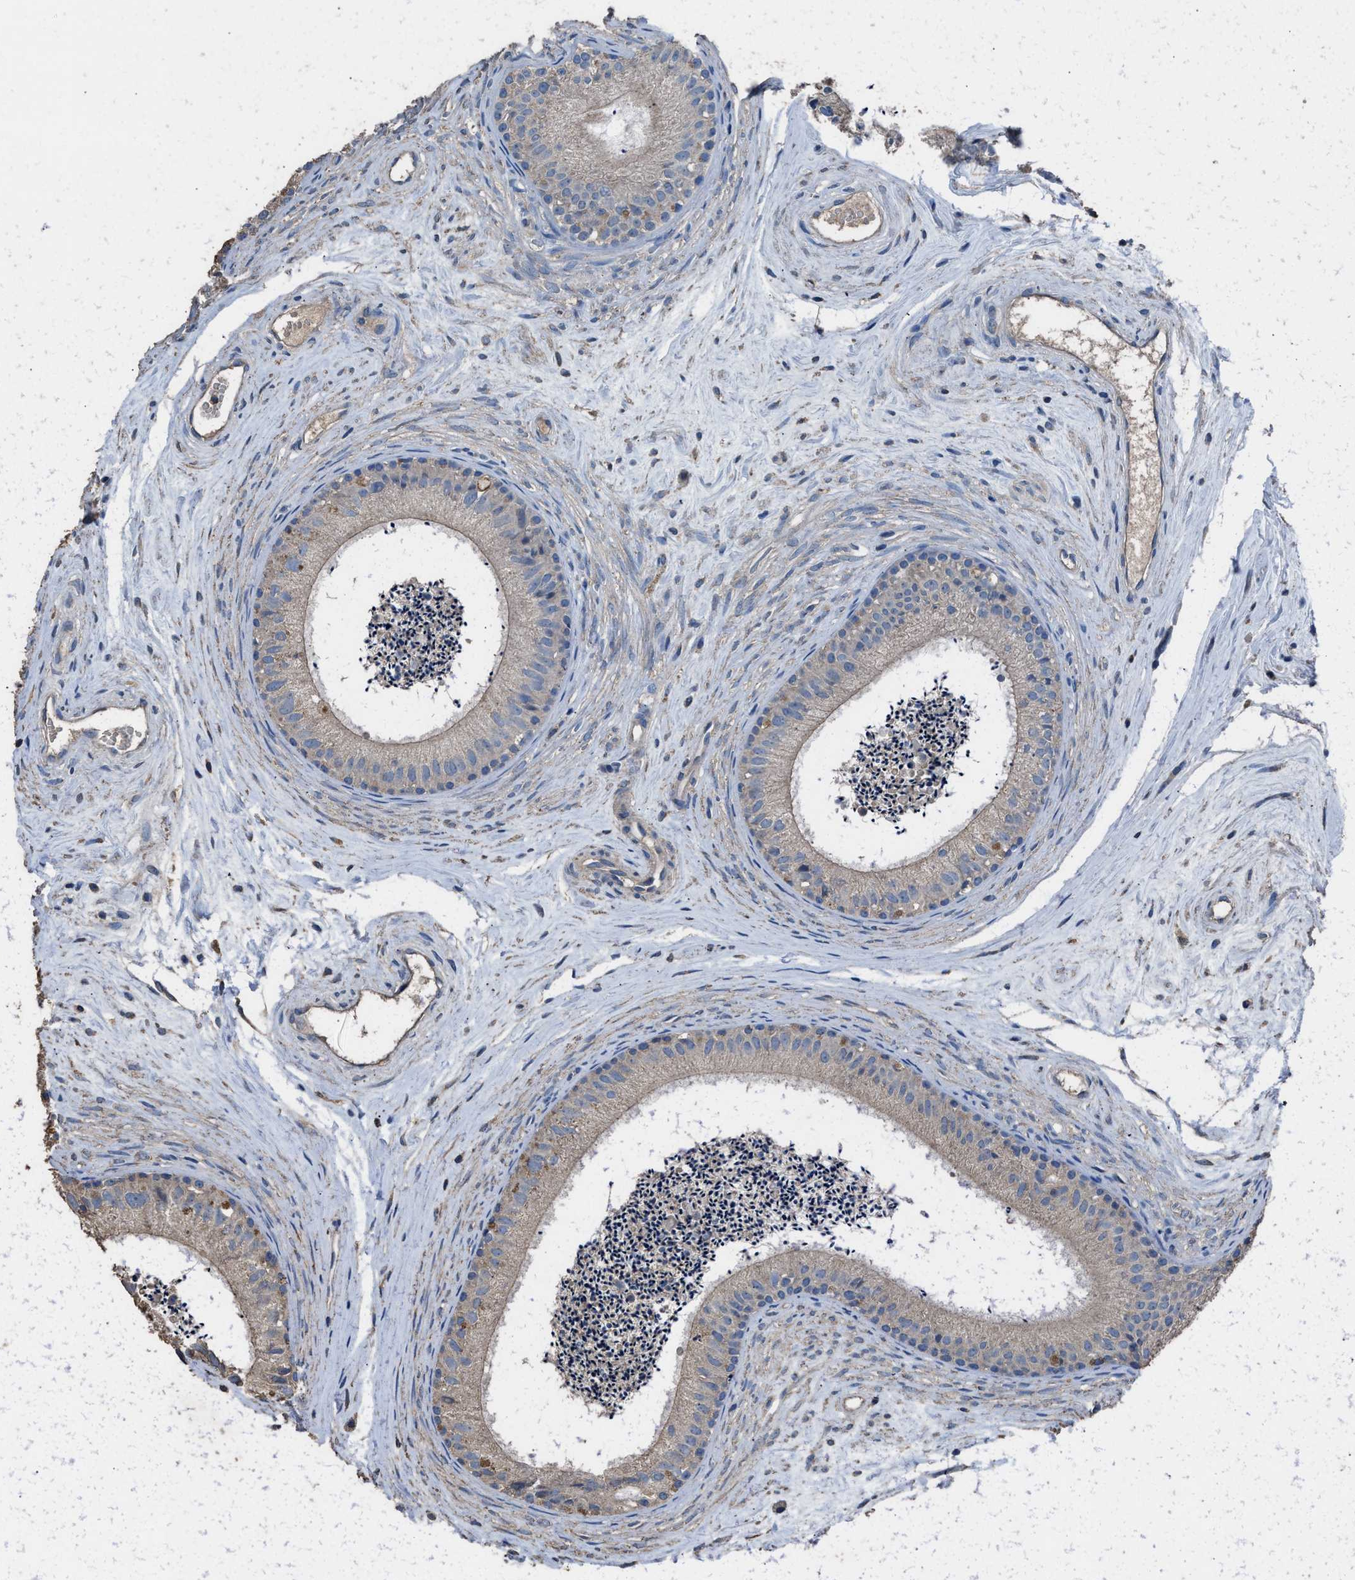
{"staining": {"intensity": "weak", "quantity": ">75%", "location": "cytoplasmic/membranous"}, "tissue": "epididymis", "cell_type": "Glandular cells", "image_type": "normal", "snomed": [{"axis": "morphology", "description": "Normal tissue, NOS"}, {"axis": "topography", "description": "Epididymis"}], "caption": "Immunohistochemistry (DAB (3,3'-diaminobenzidine)) staining of normal epididymis reveals weak cytoplasmic/membranous protein positivity in about >75% of glandular cells.", "gene": "ITSN1", "patient": {"sex": "male", "age": 56}}